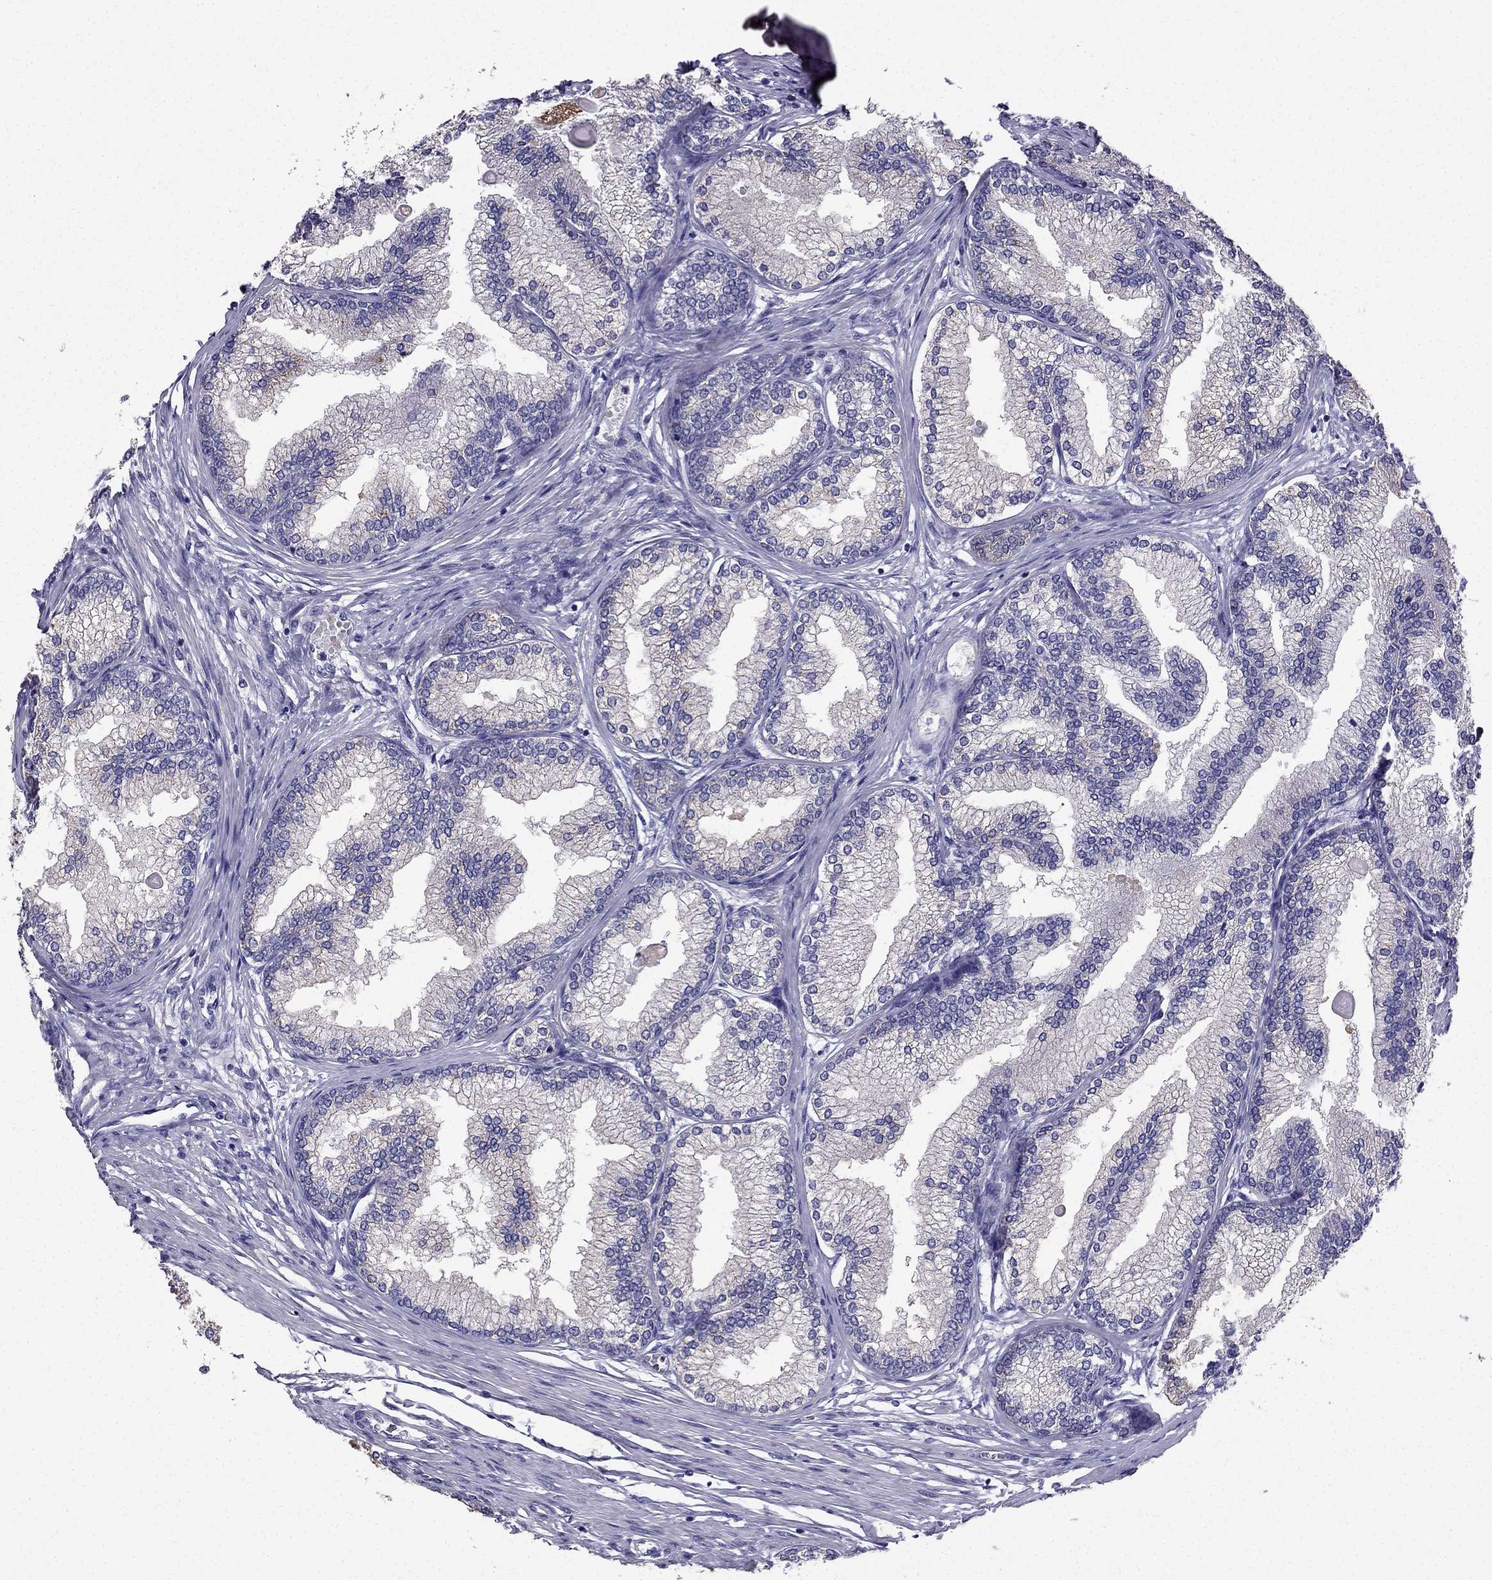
{"staining": {"intensity": "negative", "quantity": "none", "location": "none"}, "tissue": "prostate", "cell_type": "Glandular cells", "image_type": "normal", "snomed": [{"axis": "morphology", "description": "Normal tissue, NOS"}, {"axis": "topography", "description": "Prostate"}], "caption": "IHC image of unremarkable prostate: prostate stained with DAB (3,3'-diaminobenzidine) shows no significant protein expression in glandular cells.", "gene": "PTH", "patient": {"sex": "male", "age": 72}}